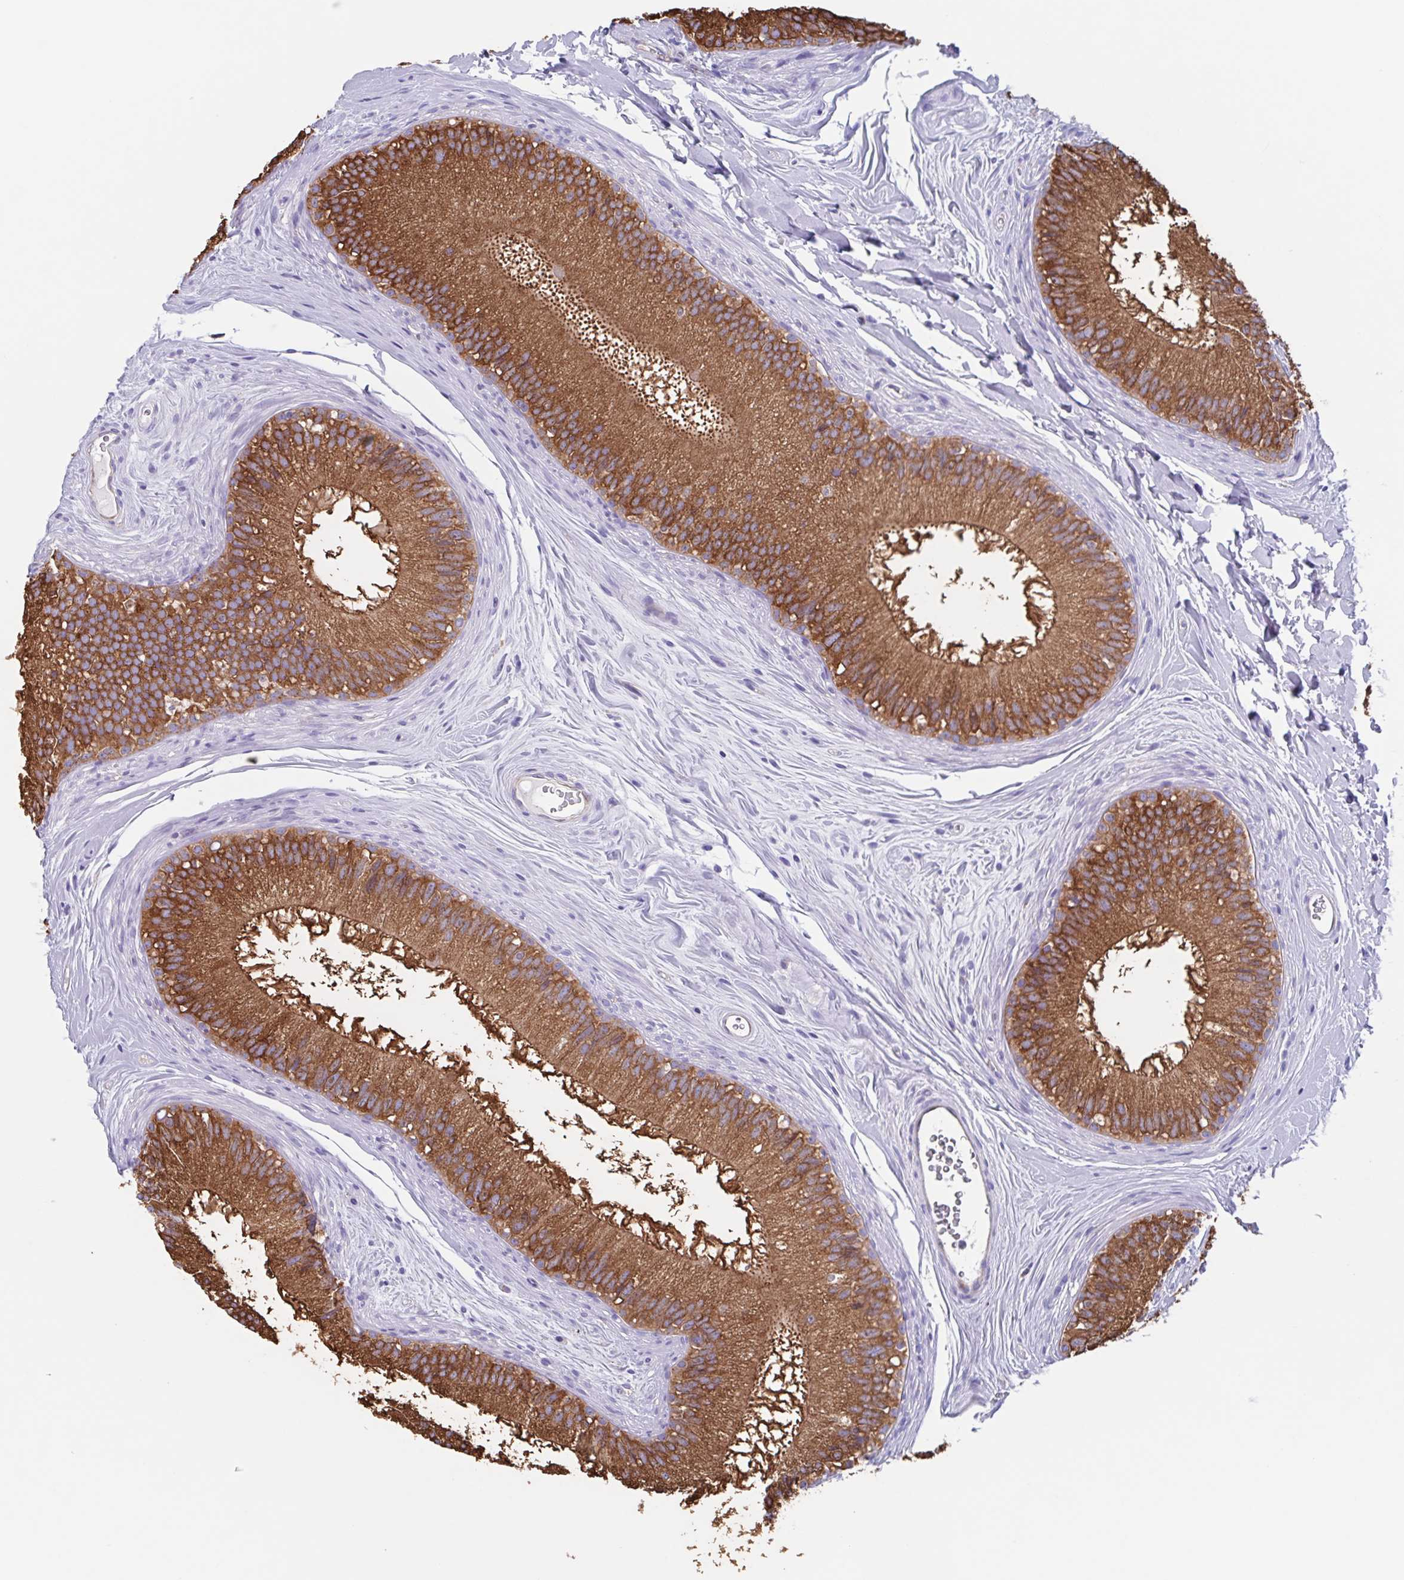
{"staining": {"intensity": "strong", "quantity": ">75%", "location": "cytoplasmic/membranous"}, "tissue": "epididymis", "cell_type": "Glandular cells", "image_type": "normal", "snomed": [{"axis": "morphology", "description": "Normal tissue, NOS"}, {"axis": "topography", "description": "Epididymis"}], "caption": "Immunohistochemistry (IHC) image of unremarkable human epididymis stained for a protein (brown), which displays high levels of strong cytoplasmic/membranous expression in about >75% of glandular cells.", "gene": "TPD52", "patient": {"sex": "male", "age": 44}}